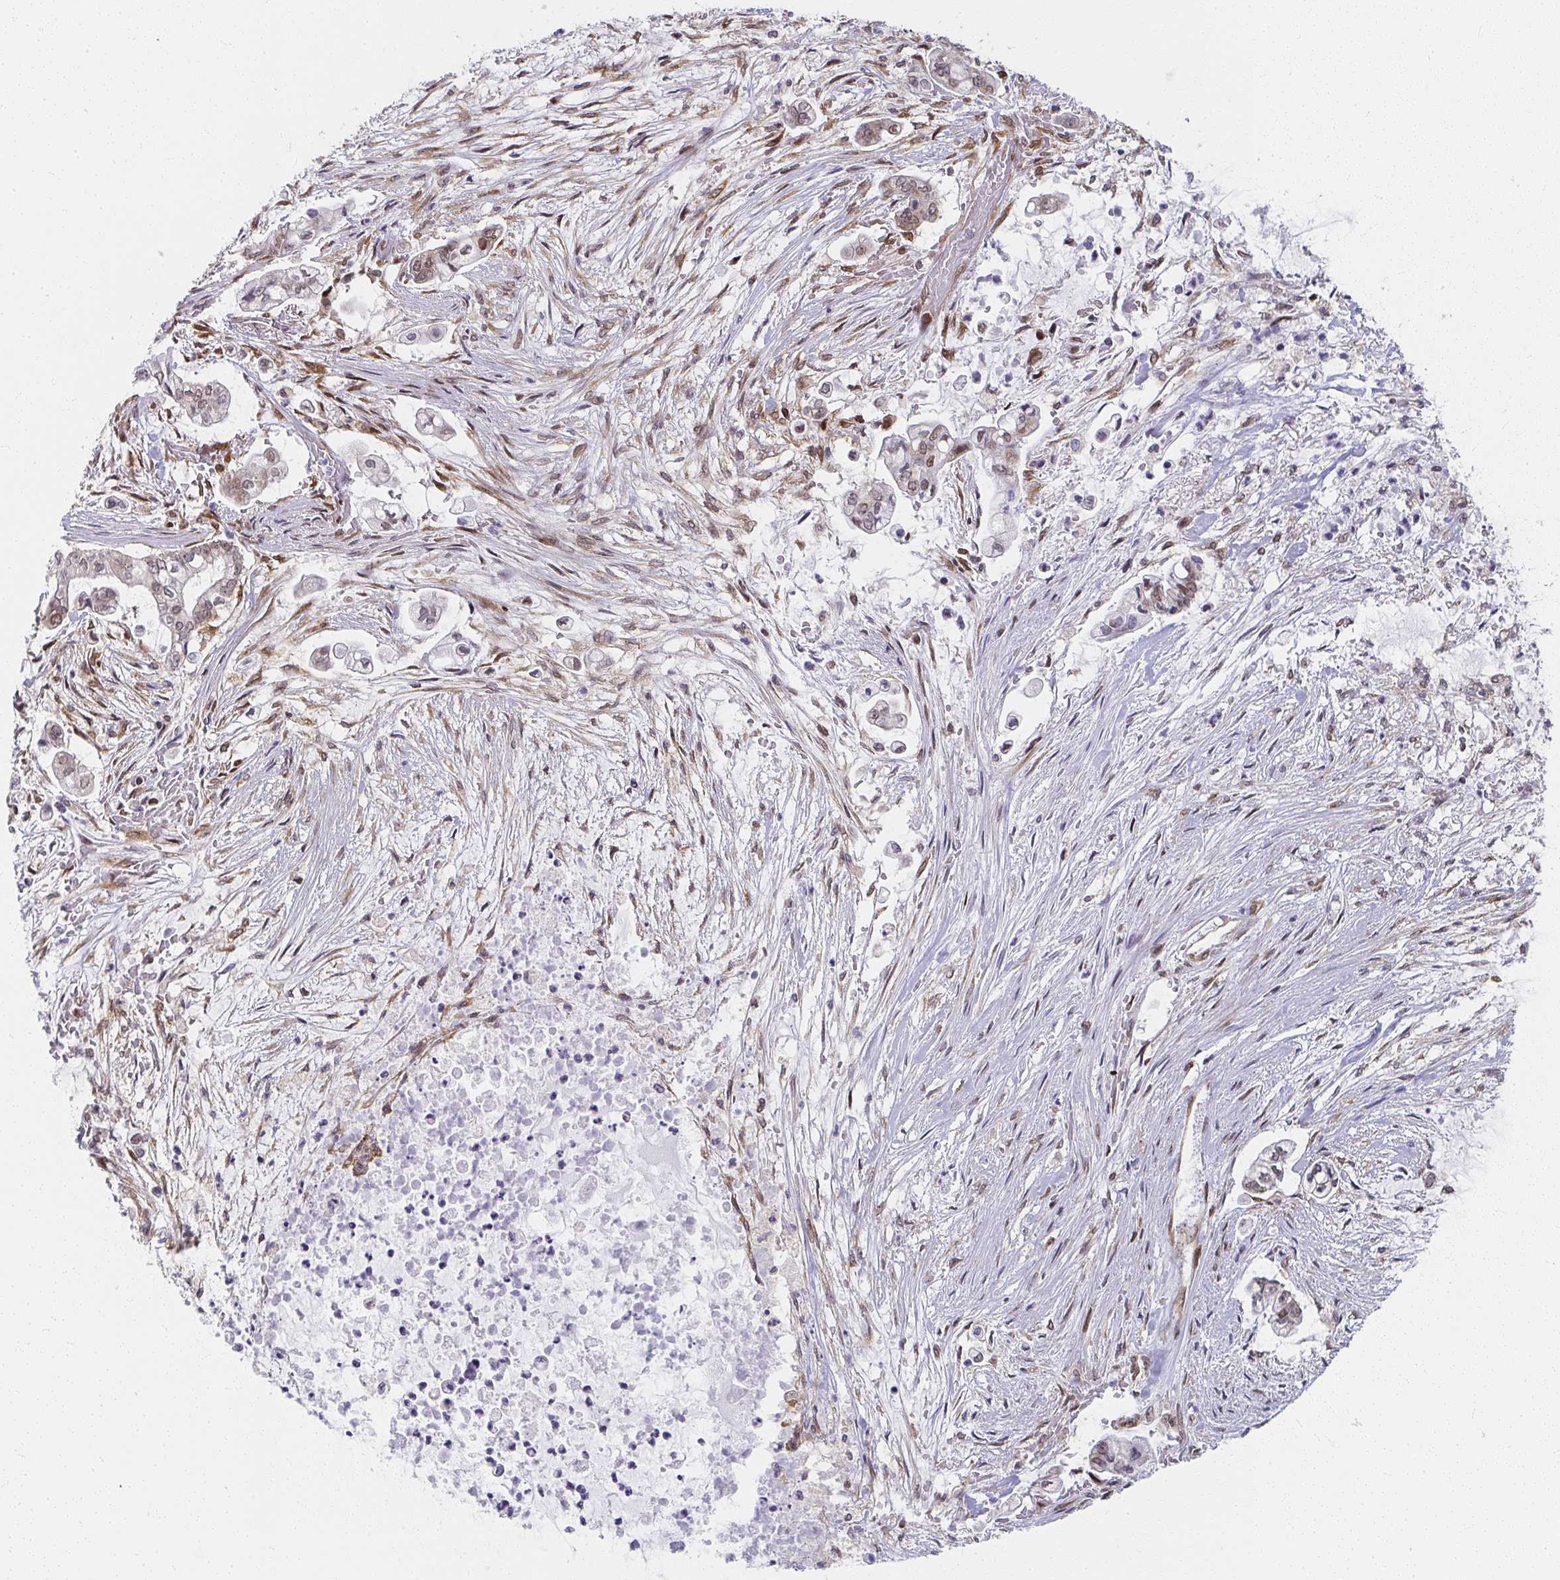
{"staining": {"intensity": "moderate", "quantity": "25%-75%", "location": "nuclear"}, "tissue": "pancreatic cancer", "cell_type": "Tumor cells", "image_type": "cancer", "snomed": [{"axis": "morphology", "description": "Adenocarcinoma, NOS"}, {"axis": "topography", "description": "Pancreas"}], "caption": "Immunohistochemical staining of adenocarcinoma (pancreatic) reveals medium levels of moderate nuclear staining in approximately 25%-75% of tumor cells.", "gene": "SYNCRIP", "patient": {"sex": "female", "age": 69}}